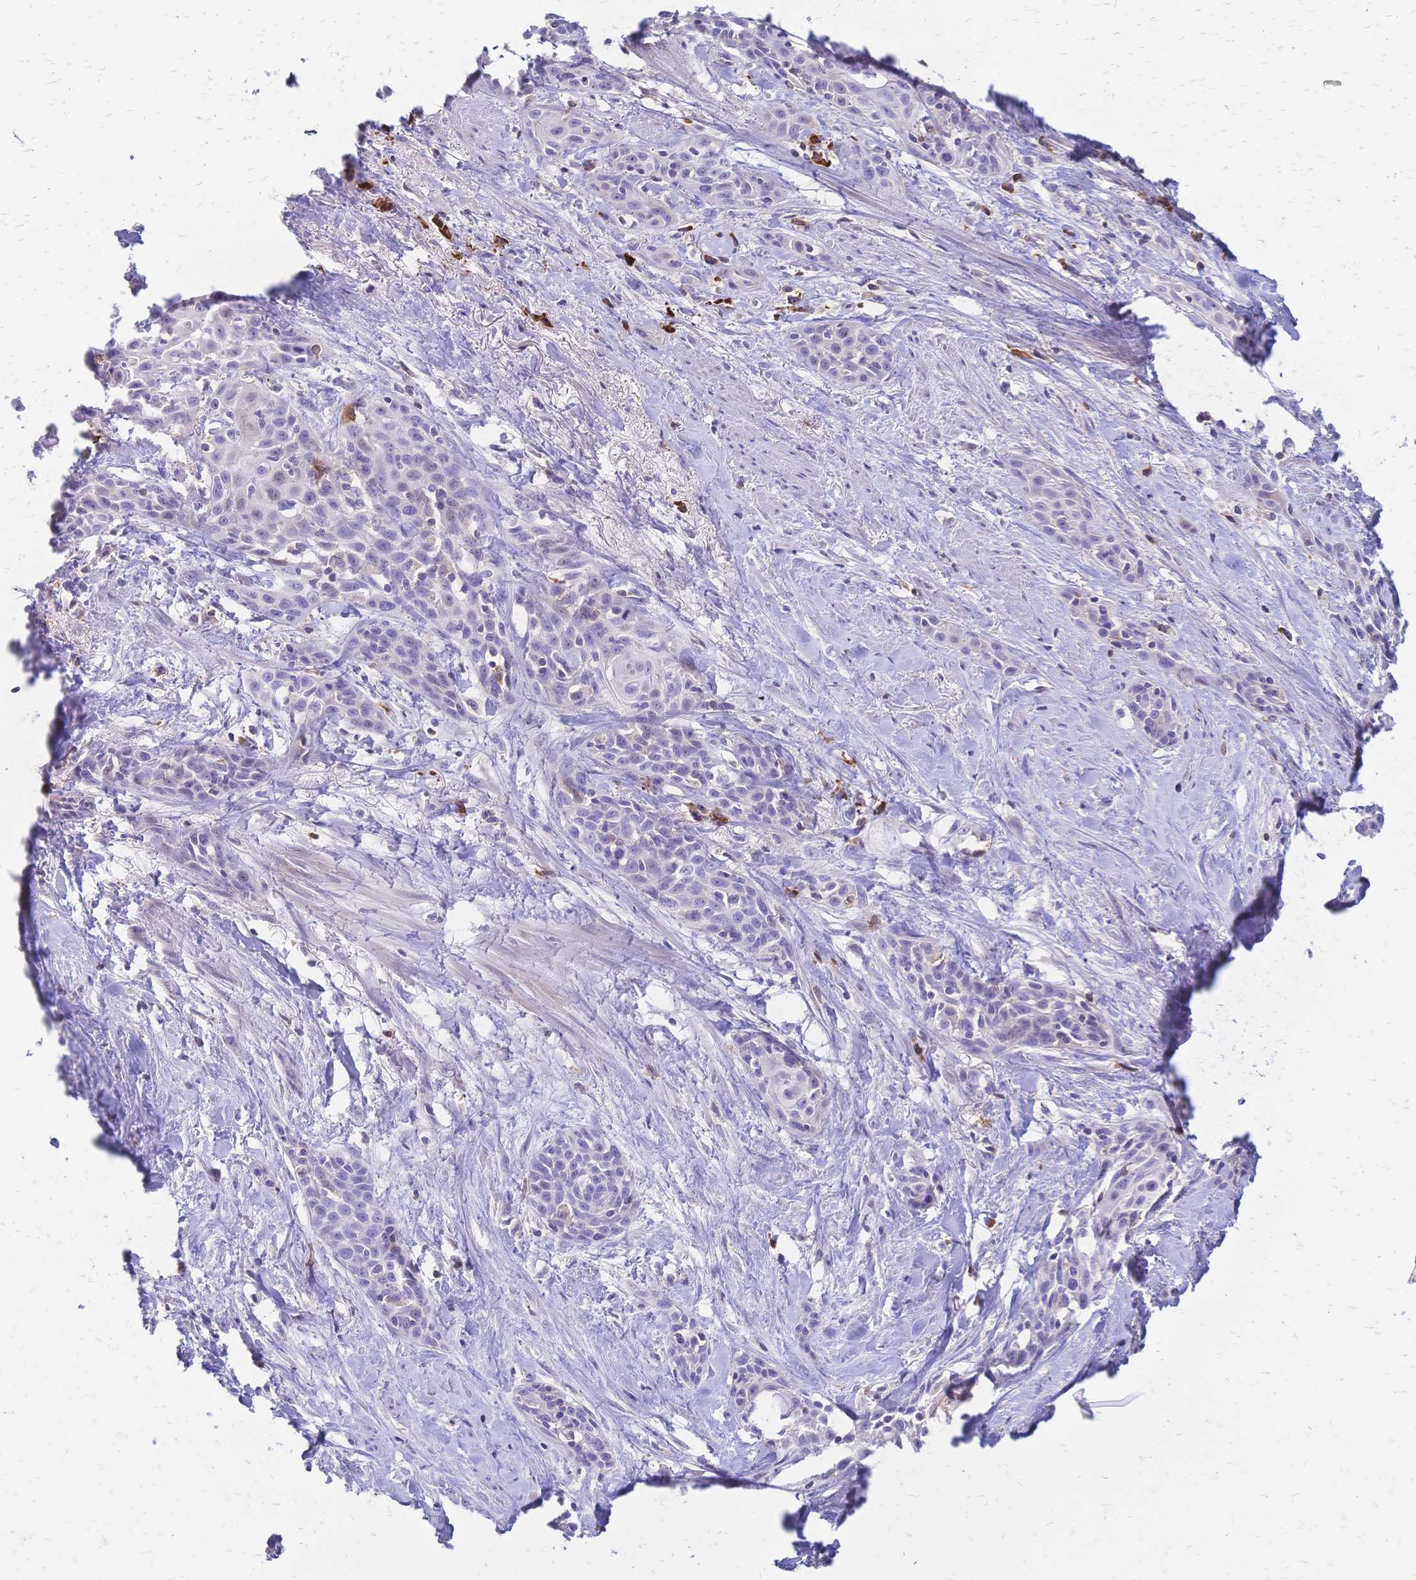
{"staining": {"intensity": "negative", "quantity": "none", "location": "none"}, "tissue": "skin cancer", "cell_type": "Tumor cells", "image_type": "cancer", "snomed": [{"axis": "morphology", "description": "Squamous cell carcinoma, NOS"}, {"axis": "topography", "description": "Skin"}, {"axis": "topography", "description": "Anal"}], "caption": "This is a histopathology image of immunohistochemistry staining of skin cancer (squamous cell carcinoma), which shows no positivity in tumor cells.", "gene": "IL2RA", "patient": {"sex": "male", "age": 64}}